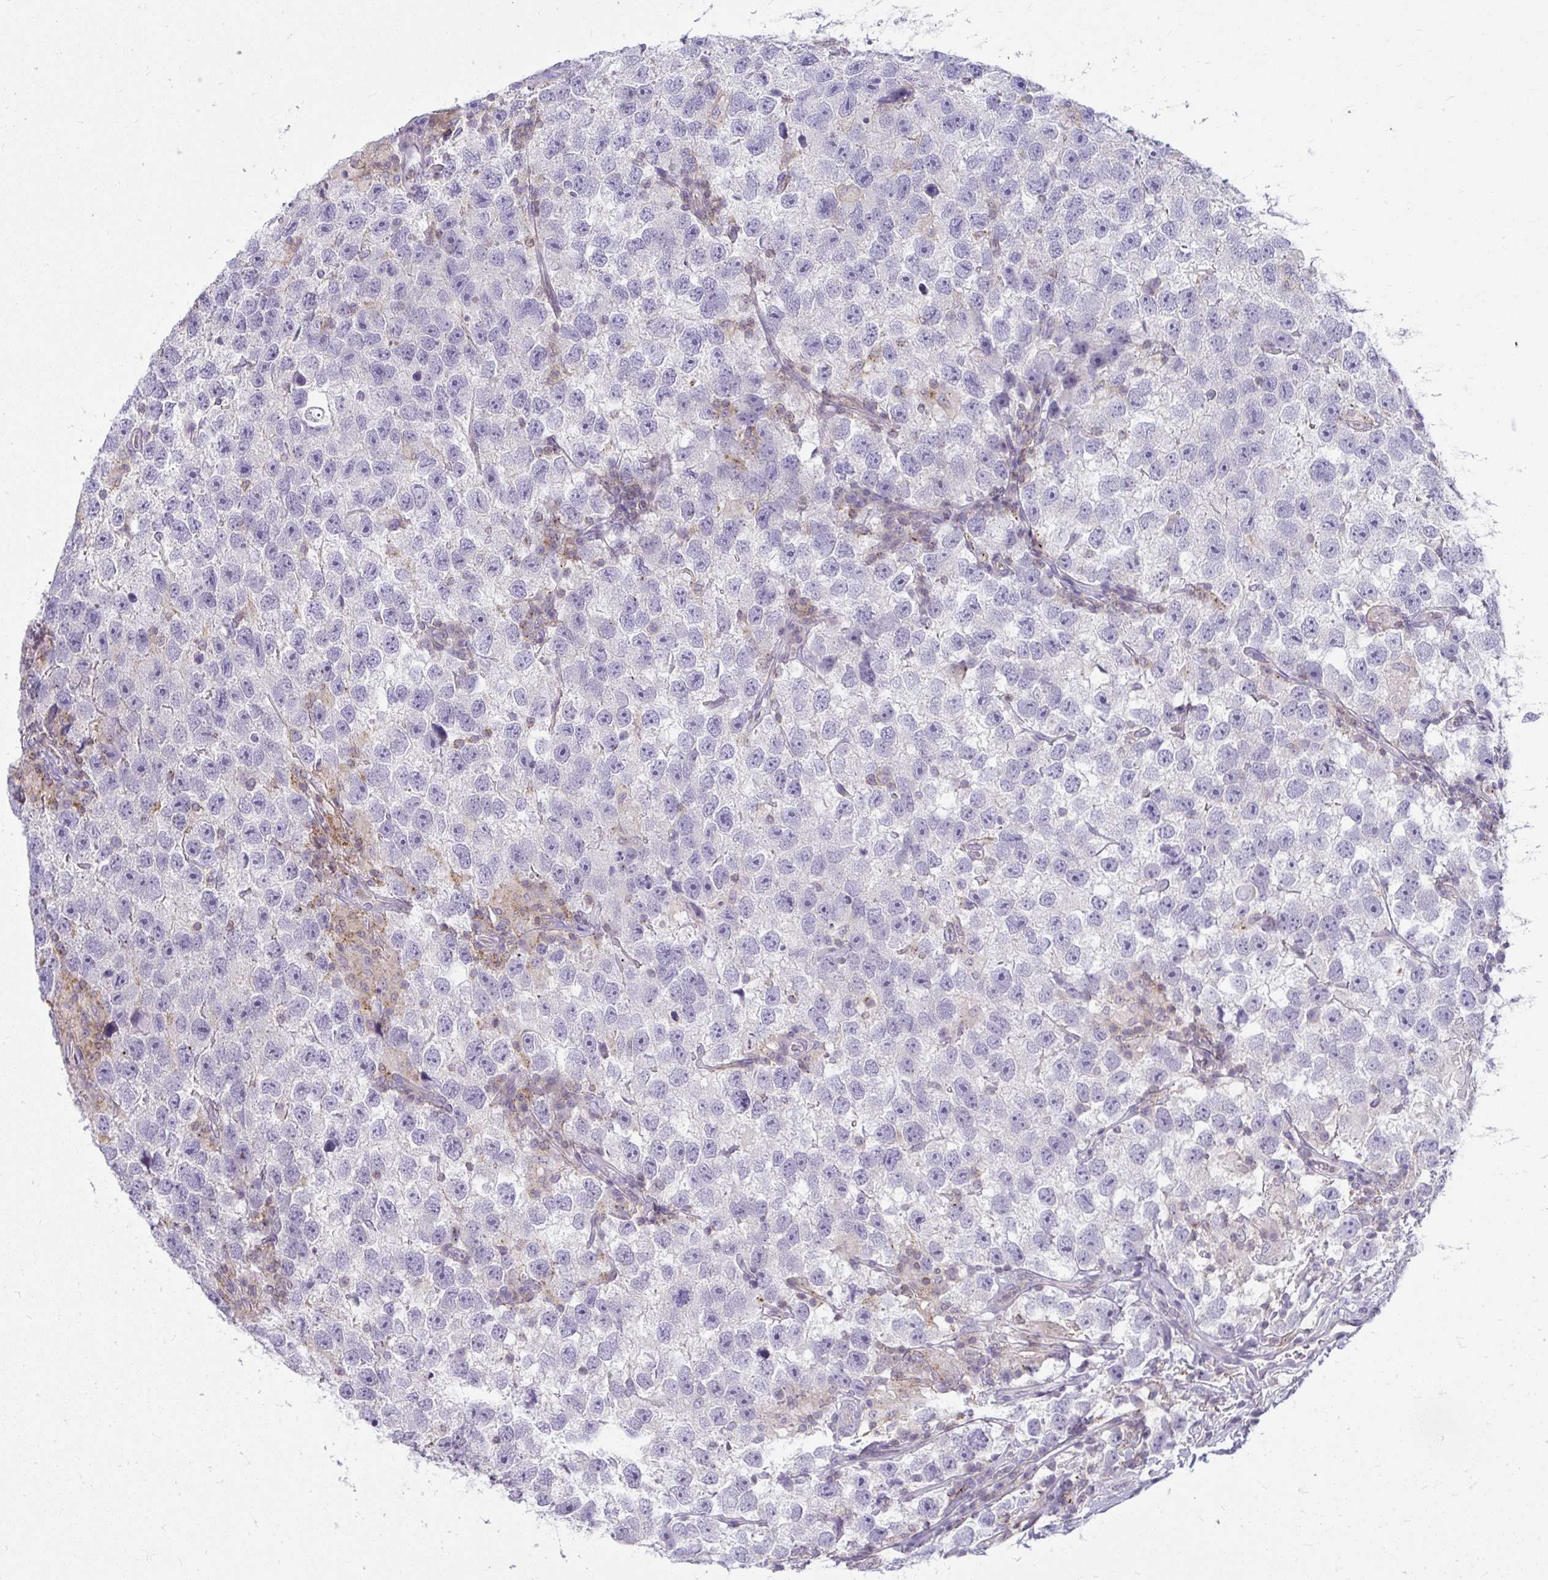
{"staining": {"intensity": "negative", "quantity": "none", "location": "none"}, "tissue": "testis cancer", "cell_type": "Tumor cells", "image_type": "cancer", "snomed": [{"axis": "morphology", "description": "Seminoma, NOS"}, {"axis": "topography", "description": "Testis"}], "caption": "There is no significant expression in tumor cells of testis cancer (seminoma). (Brightfield microscopy of DAB (3,3'-diaminobenzidine) immunohistochemistry at high magnification).", "gene": "VPS4B", "patient": {"sex": "male", "age": 26}}